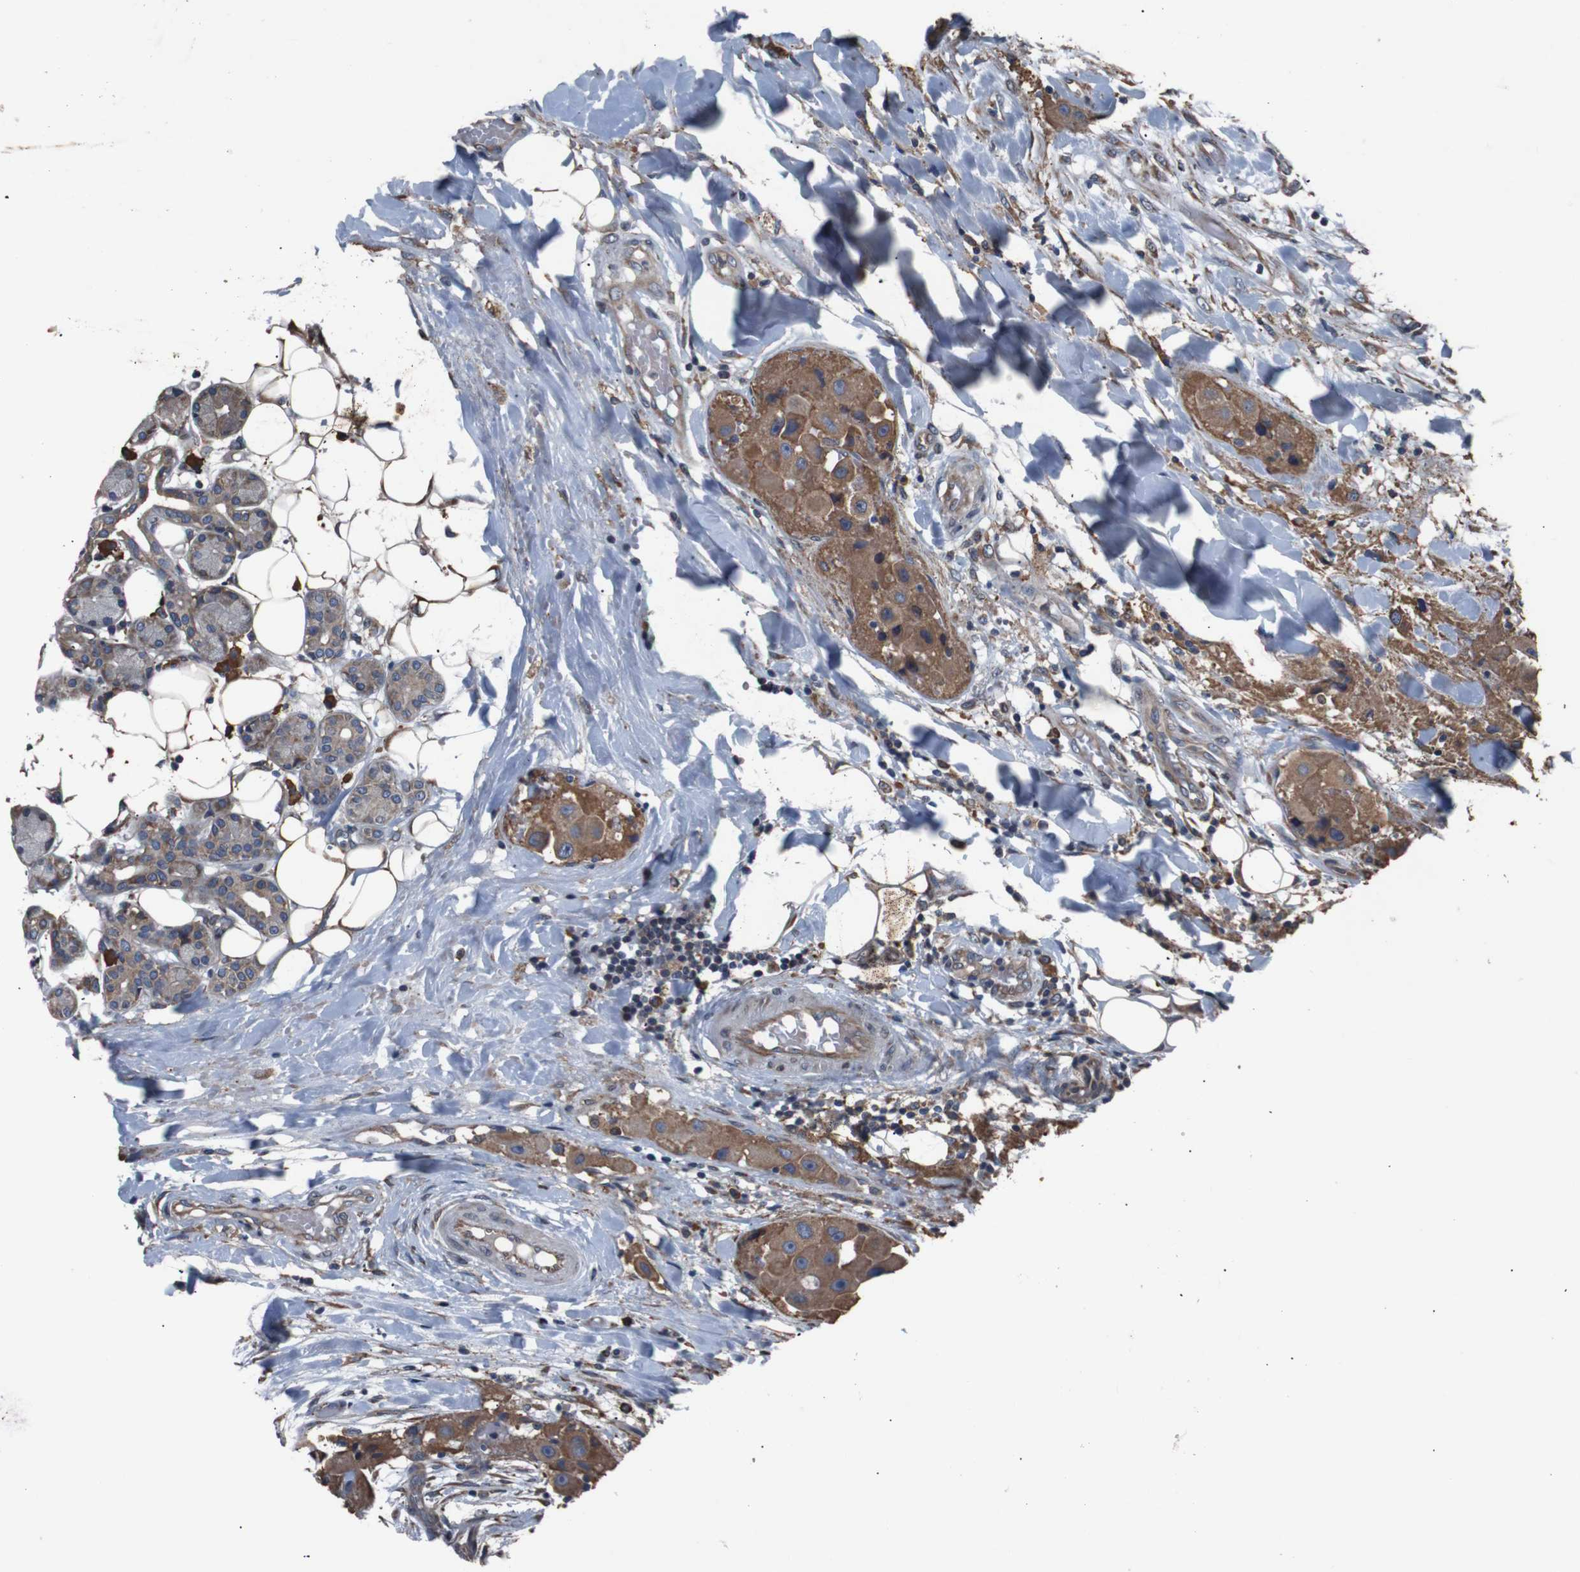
{"staining": {"intensity": "moderate", "quantity": ">75%", "location": "cytoplasmic/membranous"}, "tissue": "head and neck cancer", "cell_type": "Tumor cells", "image_type": "cancer", "snomed": [{"axis": "morphology", "description": "Normal tissue, NOS"}, {"axis": "morphology", "description": "Adenocarcinoma, NOS"}, {"axis": "topography", "description": "Salivary gland"}, {"axis": "topography", "description": "Head-Neck"}], "caption": "Protein staining shows moderate cytoplasmic/membranous expression in about >75% of tumor cells in head and neck cancer.", "gene": "SIGMAR1", "patient": {"sex": "male", "age": 80}}